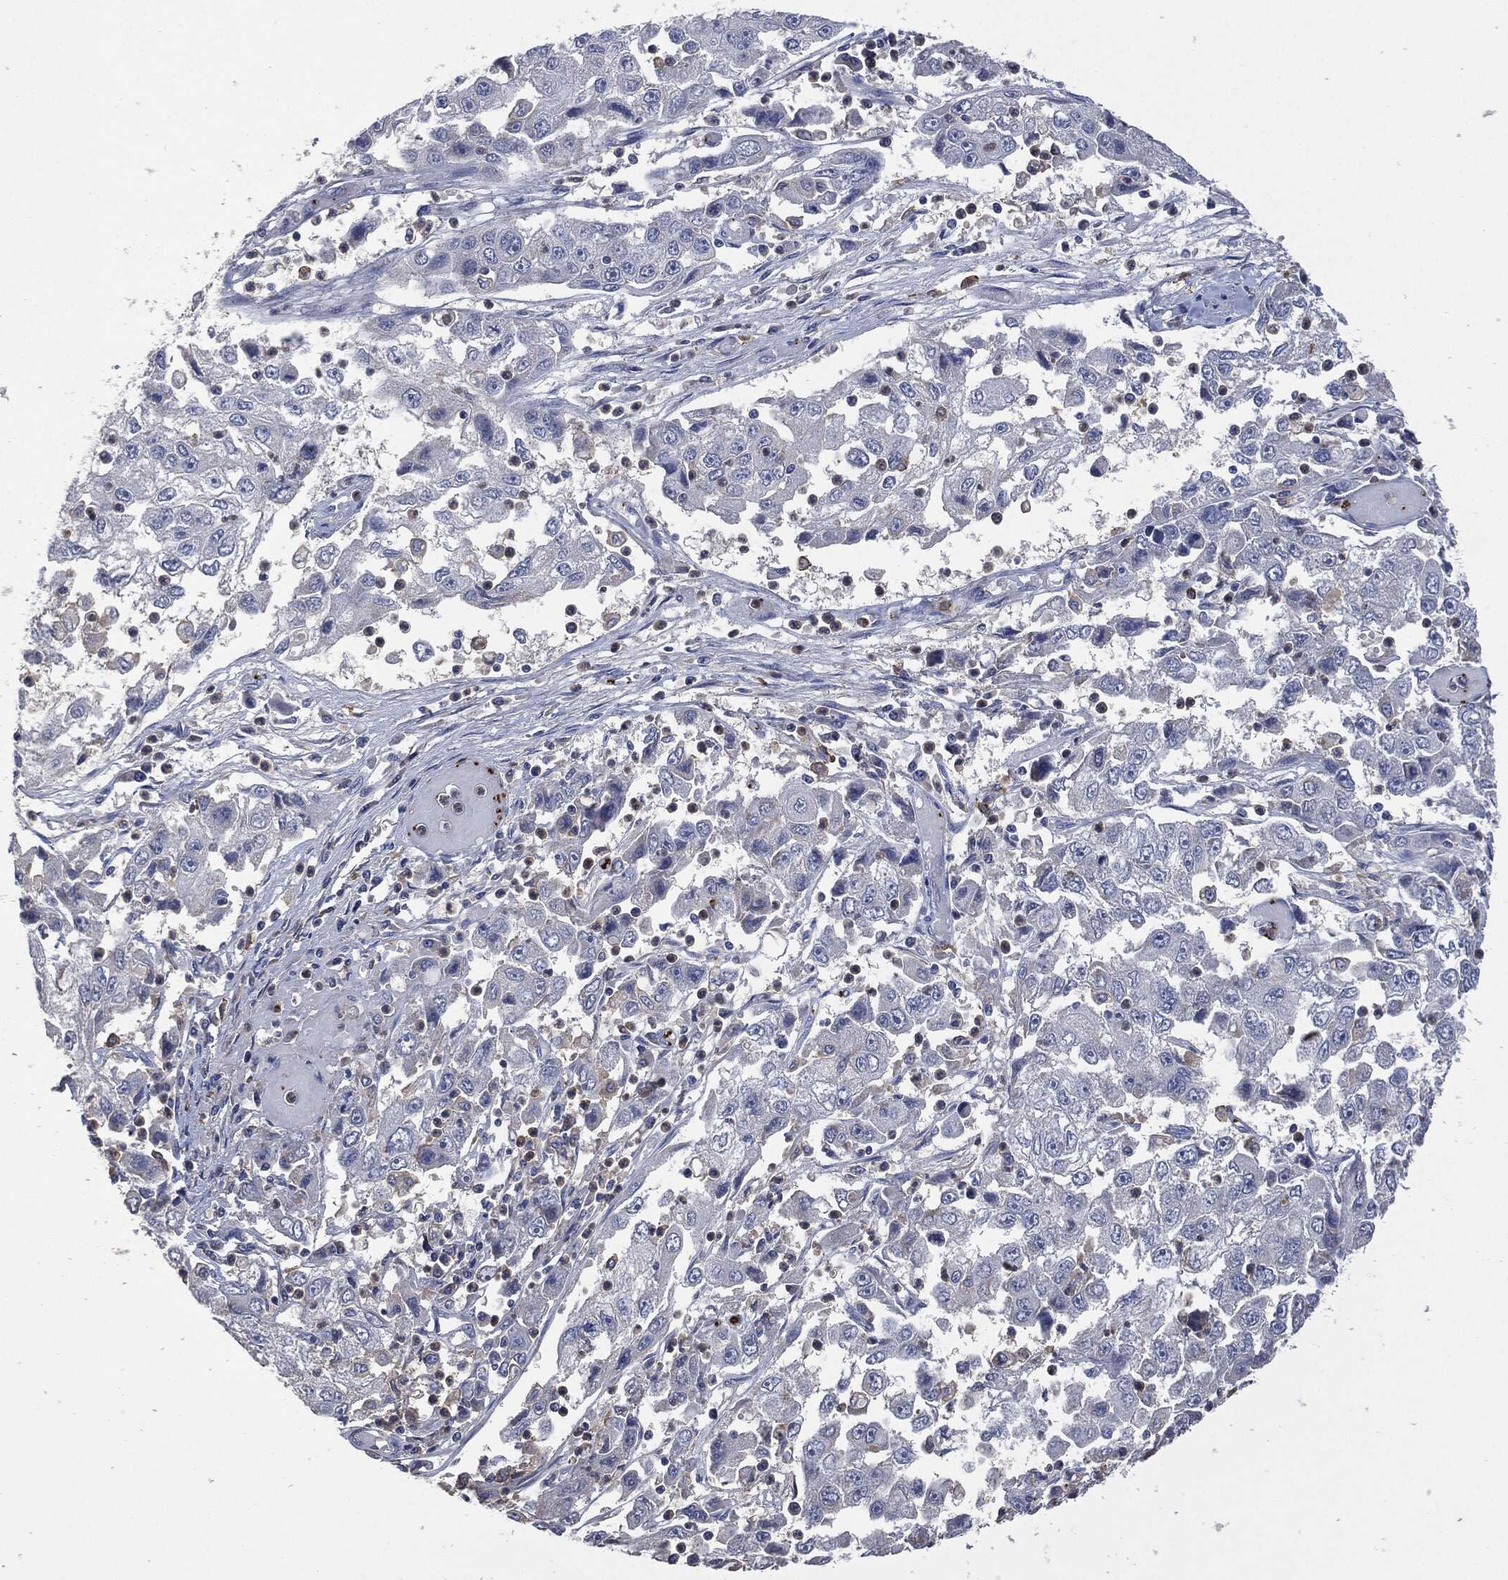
{"staining": {"intensity": "negative", "quantity": "none", "location": "none"}, "tissue": "cervical cancer", "cell_type": "Tumor cells", "image_type": "cancer", "snomed": [{"axis": "morphology", "description": "Squamous cell carcinoma, NOS"}, {"axis": "topography", "description": "Cervix"}], "caption": "Immunohistochemistry of squamous cell carcinoma (cervical) shows no staining in tumor cells. Nuclei are stained in blue.", "gene": "CD33", "patient": {"sex": "female", "age": 36}}